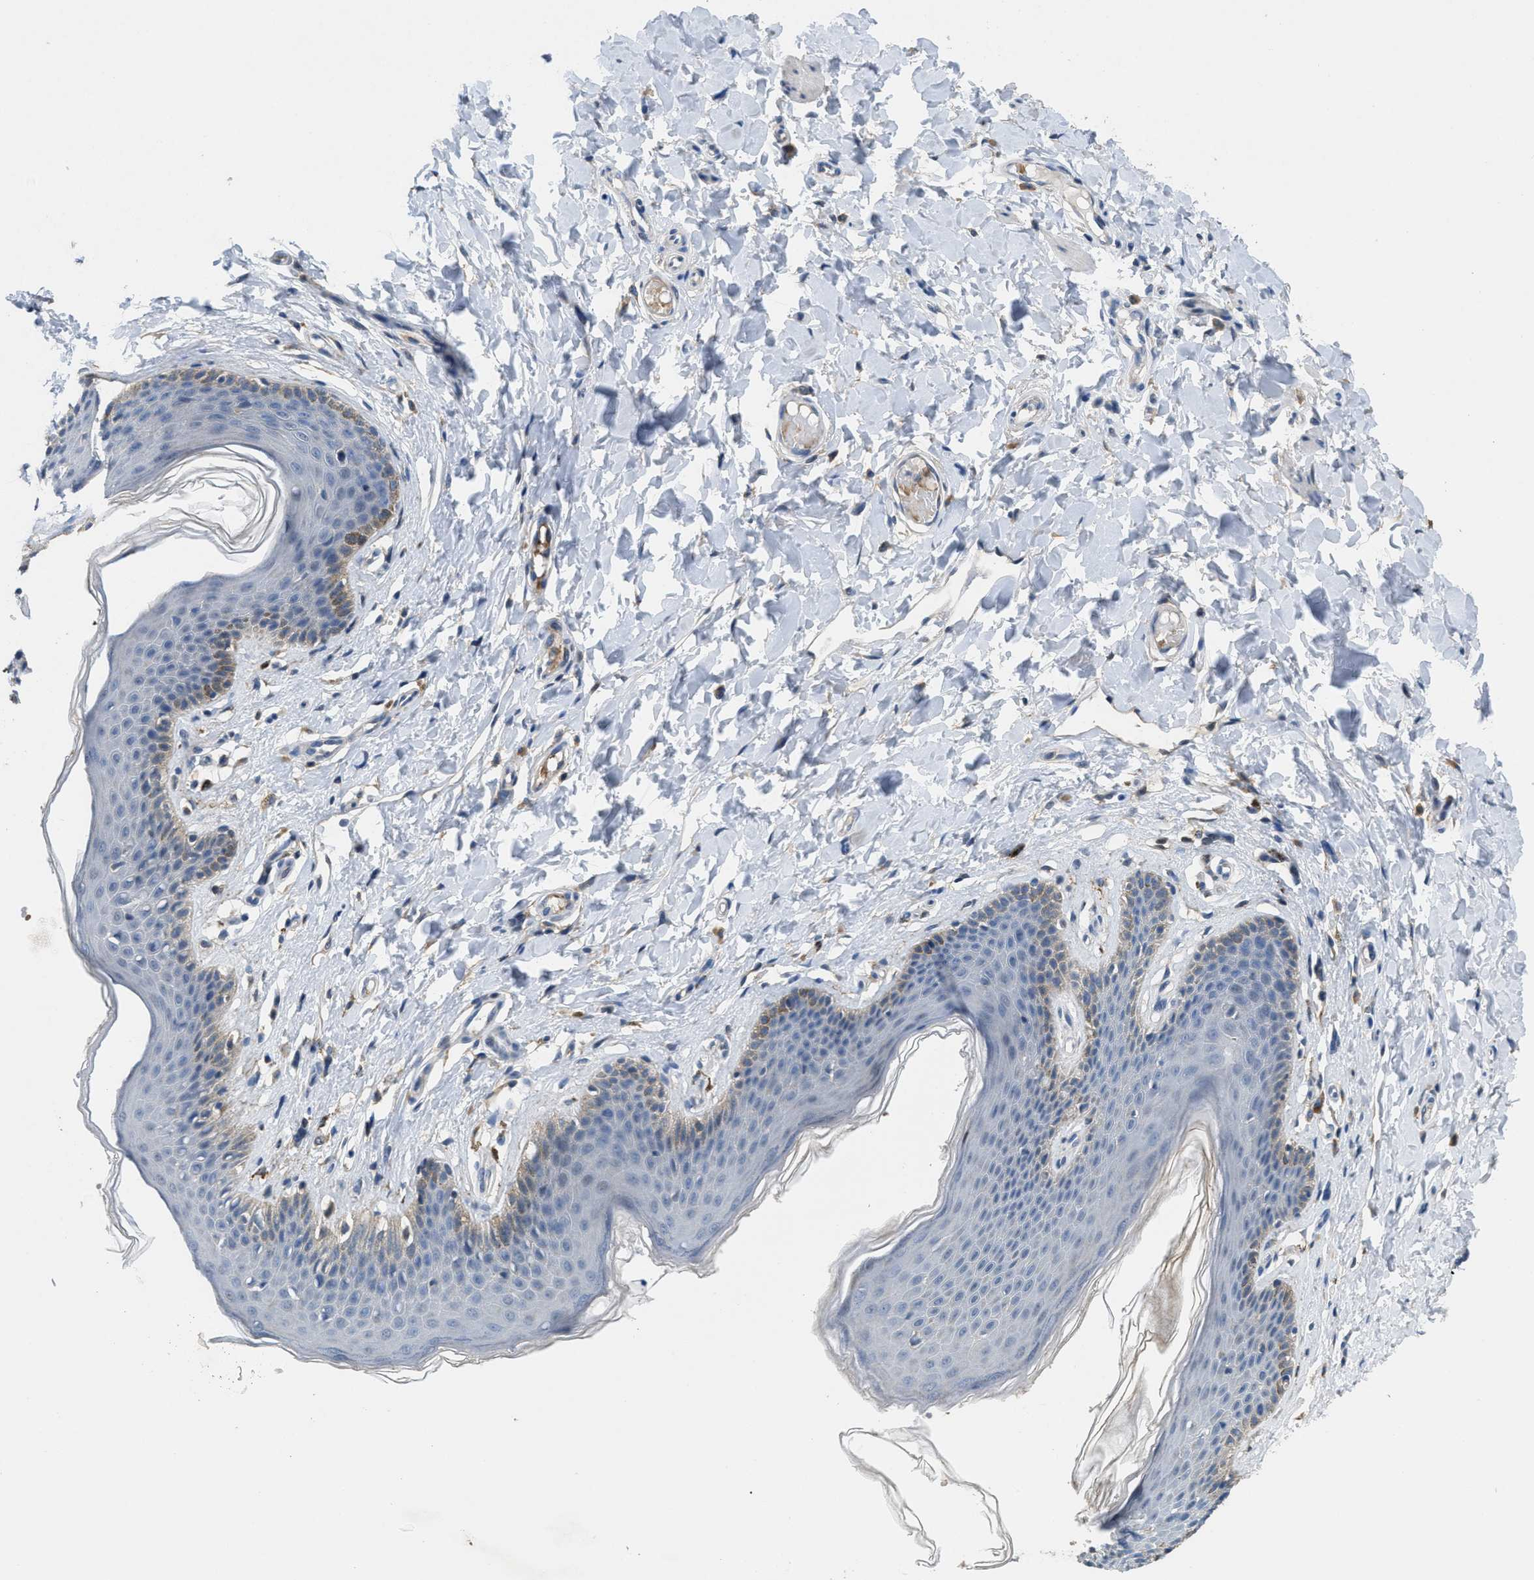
{"staining": {"intensity": "weak", "quantity": "<25%", "location": "cytoplasmic/membranous"}, "tissue": "skin", "cell_type": "Epidermal cells", "image_type": "normal", "snomed": [{"axis": "morphology", "description": "Normal tissue, NOS"}, {"axis": "topography", "description": "Vulva"}], "caption": "There is no significant positivity in epidermal cells of skin.", "gene": "DGKE", "patient": {"sex": "female", "age": 66}}